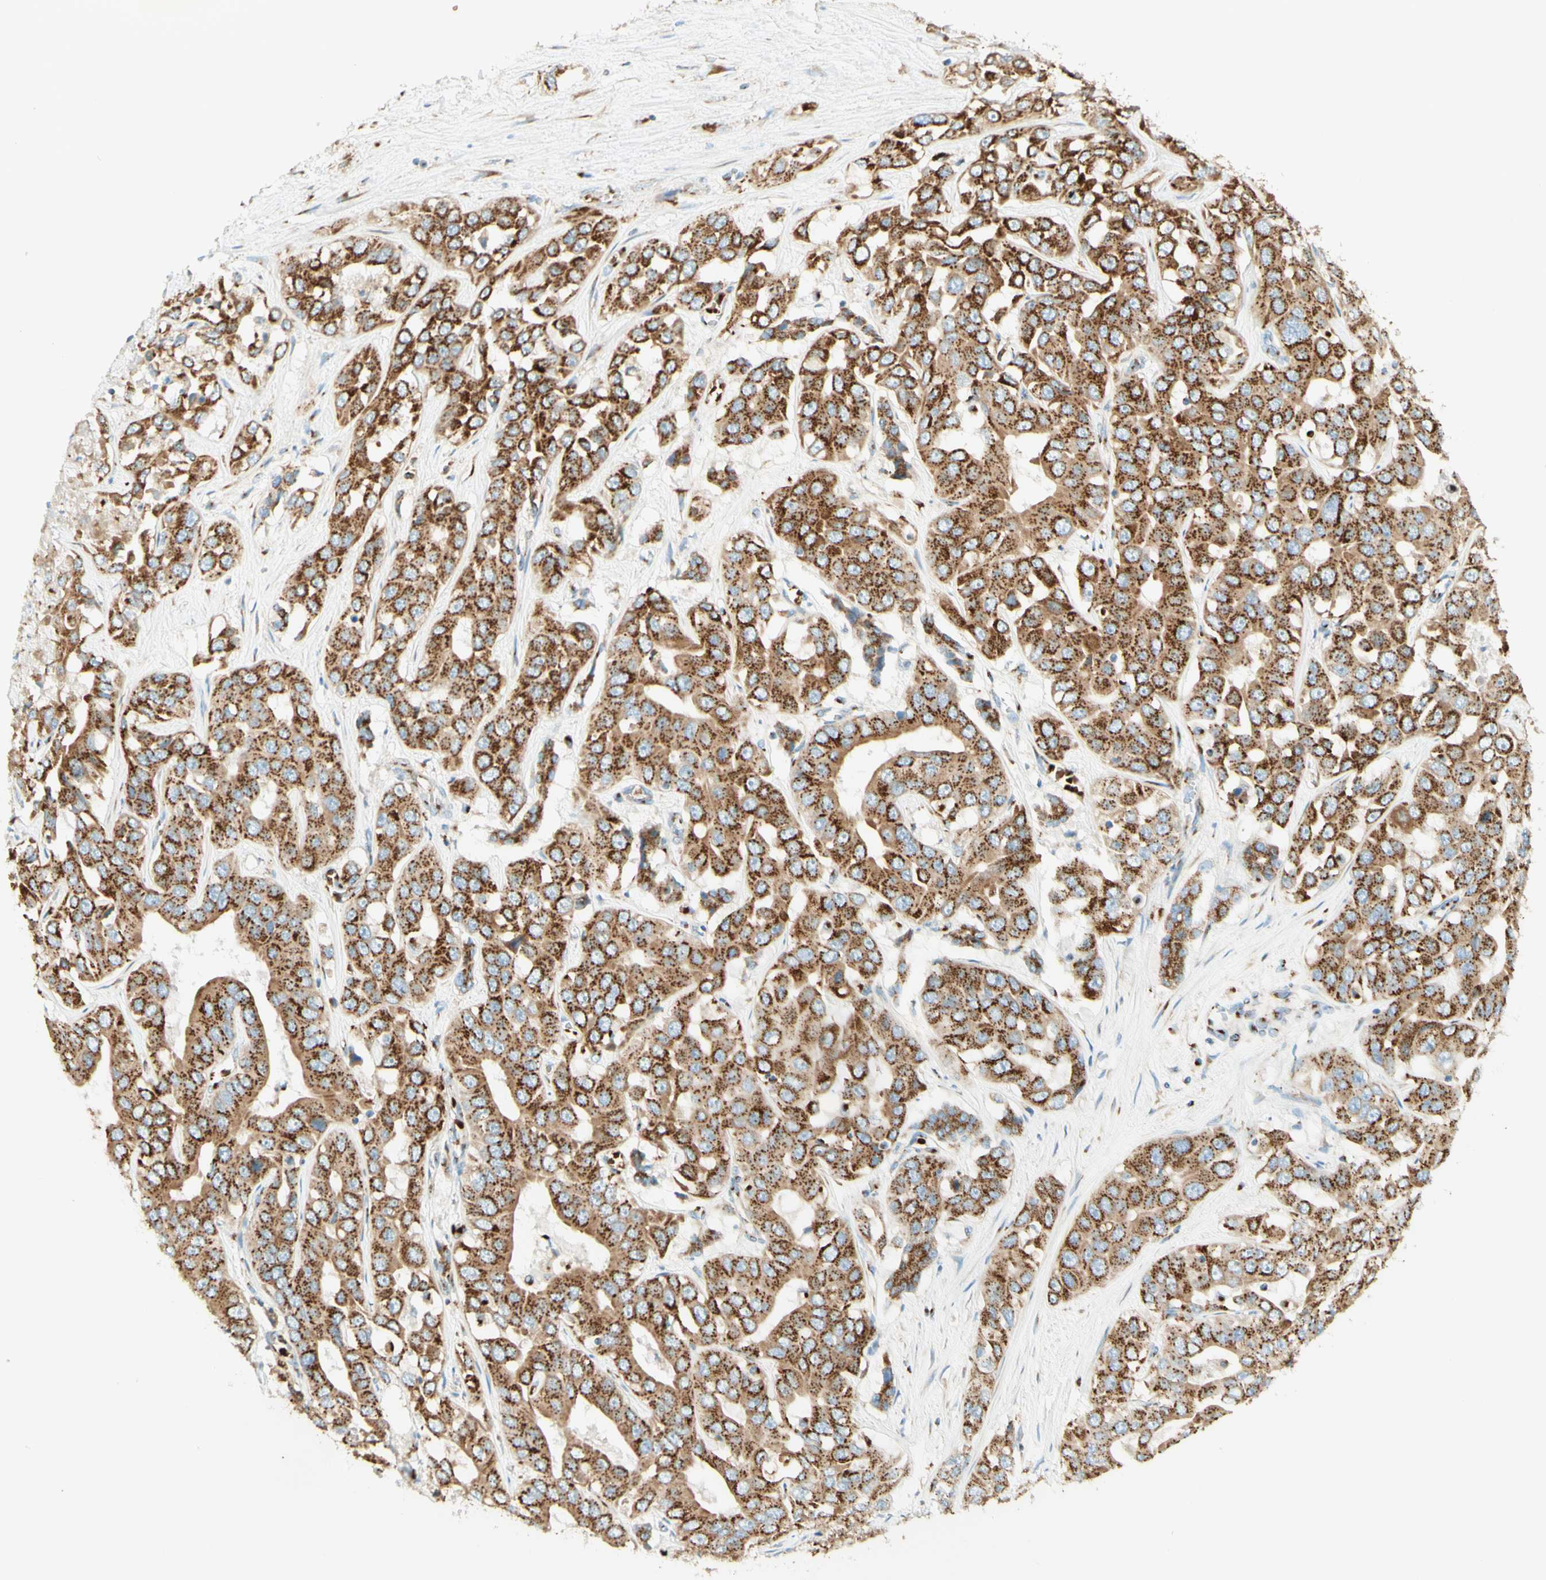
{"staining": {"intensity": "strong", "quantity": ">75%", "location": "cytoplasmic/membranous"}, "tissue": "liver cancer", "cell_type": "Tumor cells", "image_type": "cancer", "snomed": [{"axis": "morphology", "description": "Cholangiocarcinoma"}, {"axis": "topography", "description": "Liver"}], "caption": "There is high levels of strong cytoplasmic/membranous positivity in tumor cells of liver cancer (cholangiocarcinoma), as demonstrated by immunohistochemical staining (brown color).", "gene": "GOLGB1", "patient": {"sex": "female", "age": 52}}